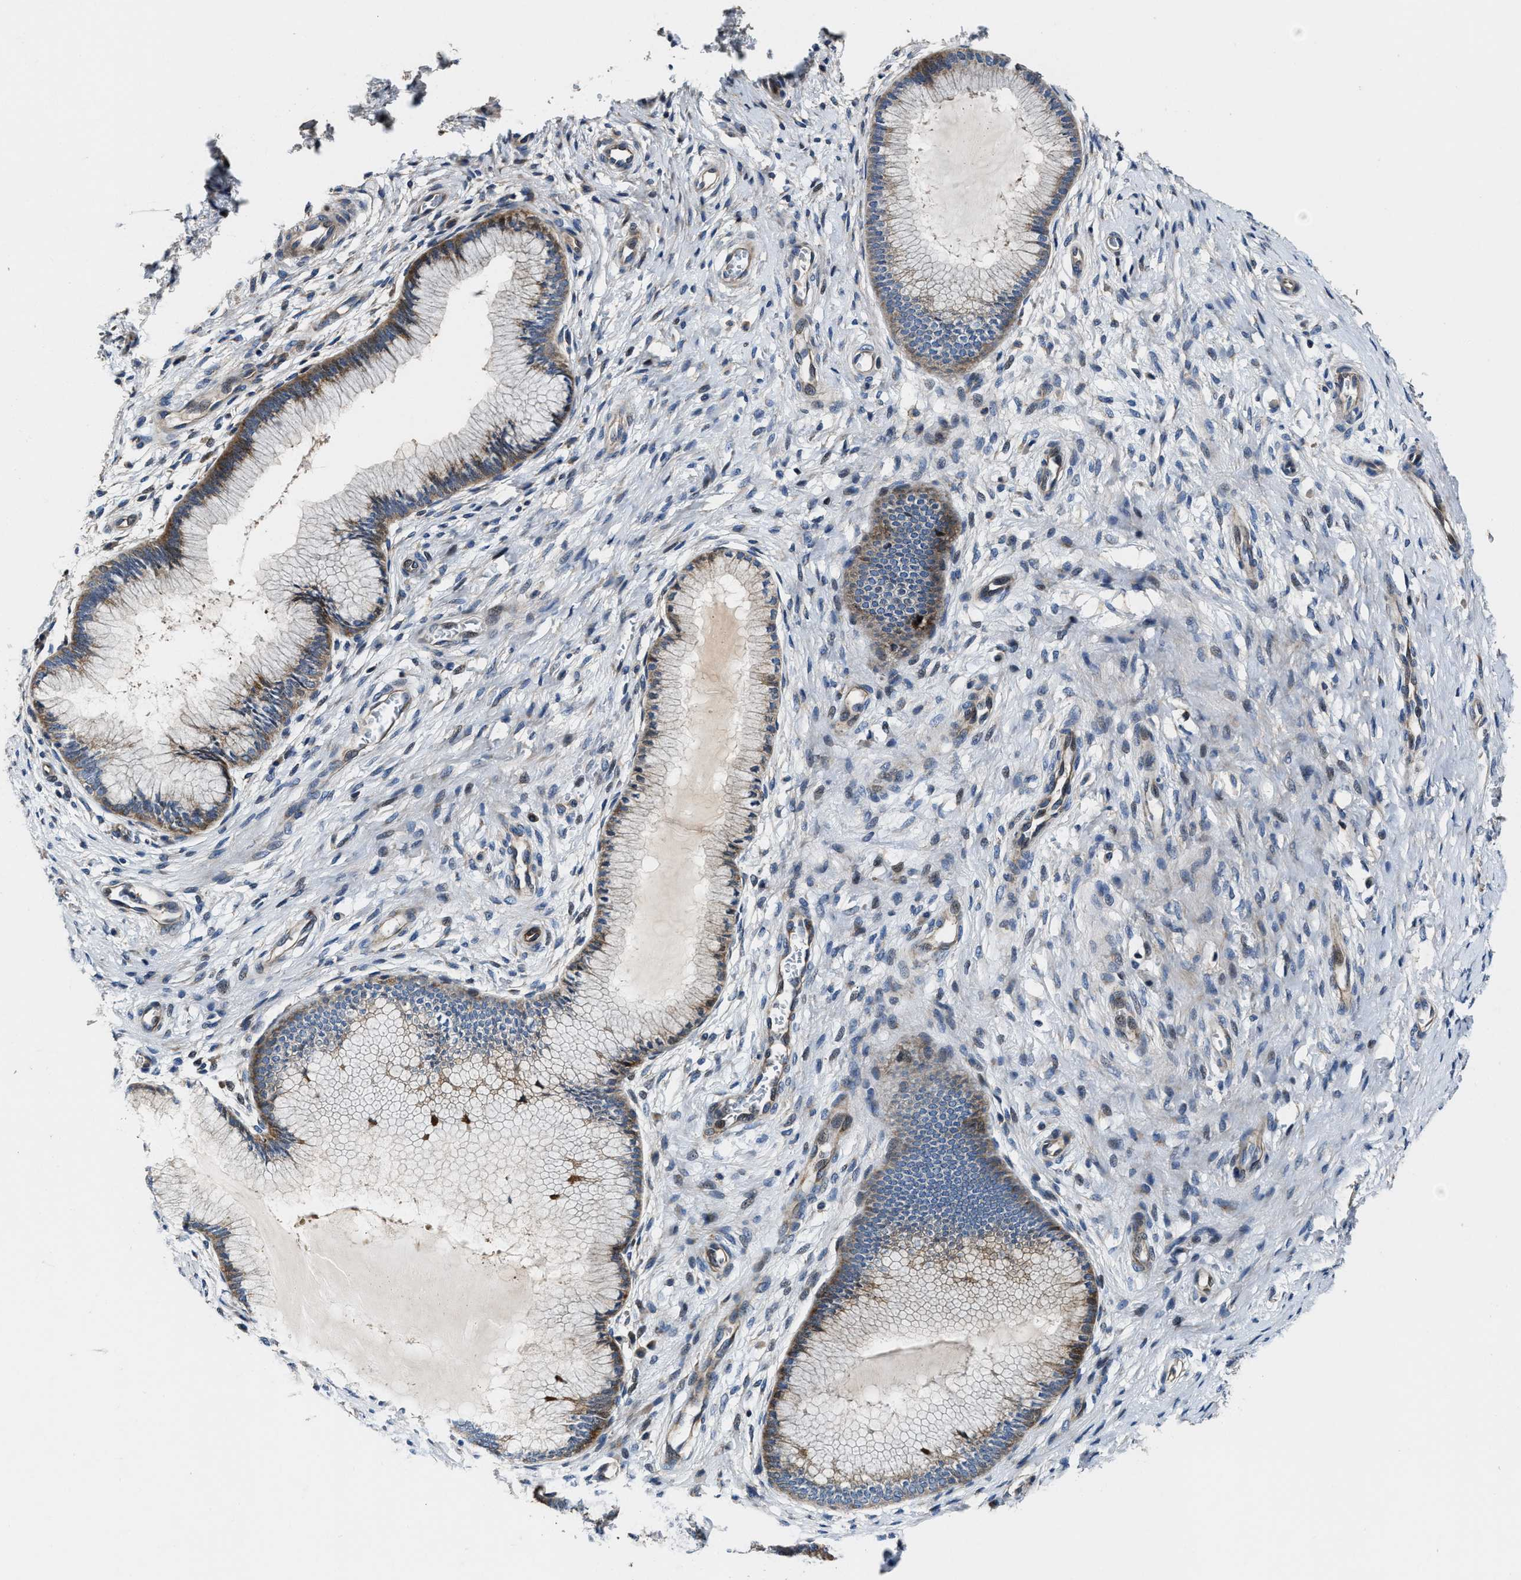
{"staining": {"intensity": "moderate", "quantity": ">75%", "location": "cytoplasmic/membranous"}, "tissue": "cervix", "cell_type": "Glandular cells", "image_type": "normal", "snomed": [{"axis": "morphology", "description": "Normal tissue, NOS"}, {"axis": "topography", "description": "Cervix"}], "caption": "Immunohistochemical staining of unremarkable human cervix demonstrates moderate cytoplasmic/membranous protein expression in approximately >75% of glandular cells. (Brightfield microscopy of DAB IHC at high magnification).", "gene": "PTAR1", "patient": {"sex": "female", "age": 55}}